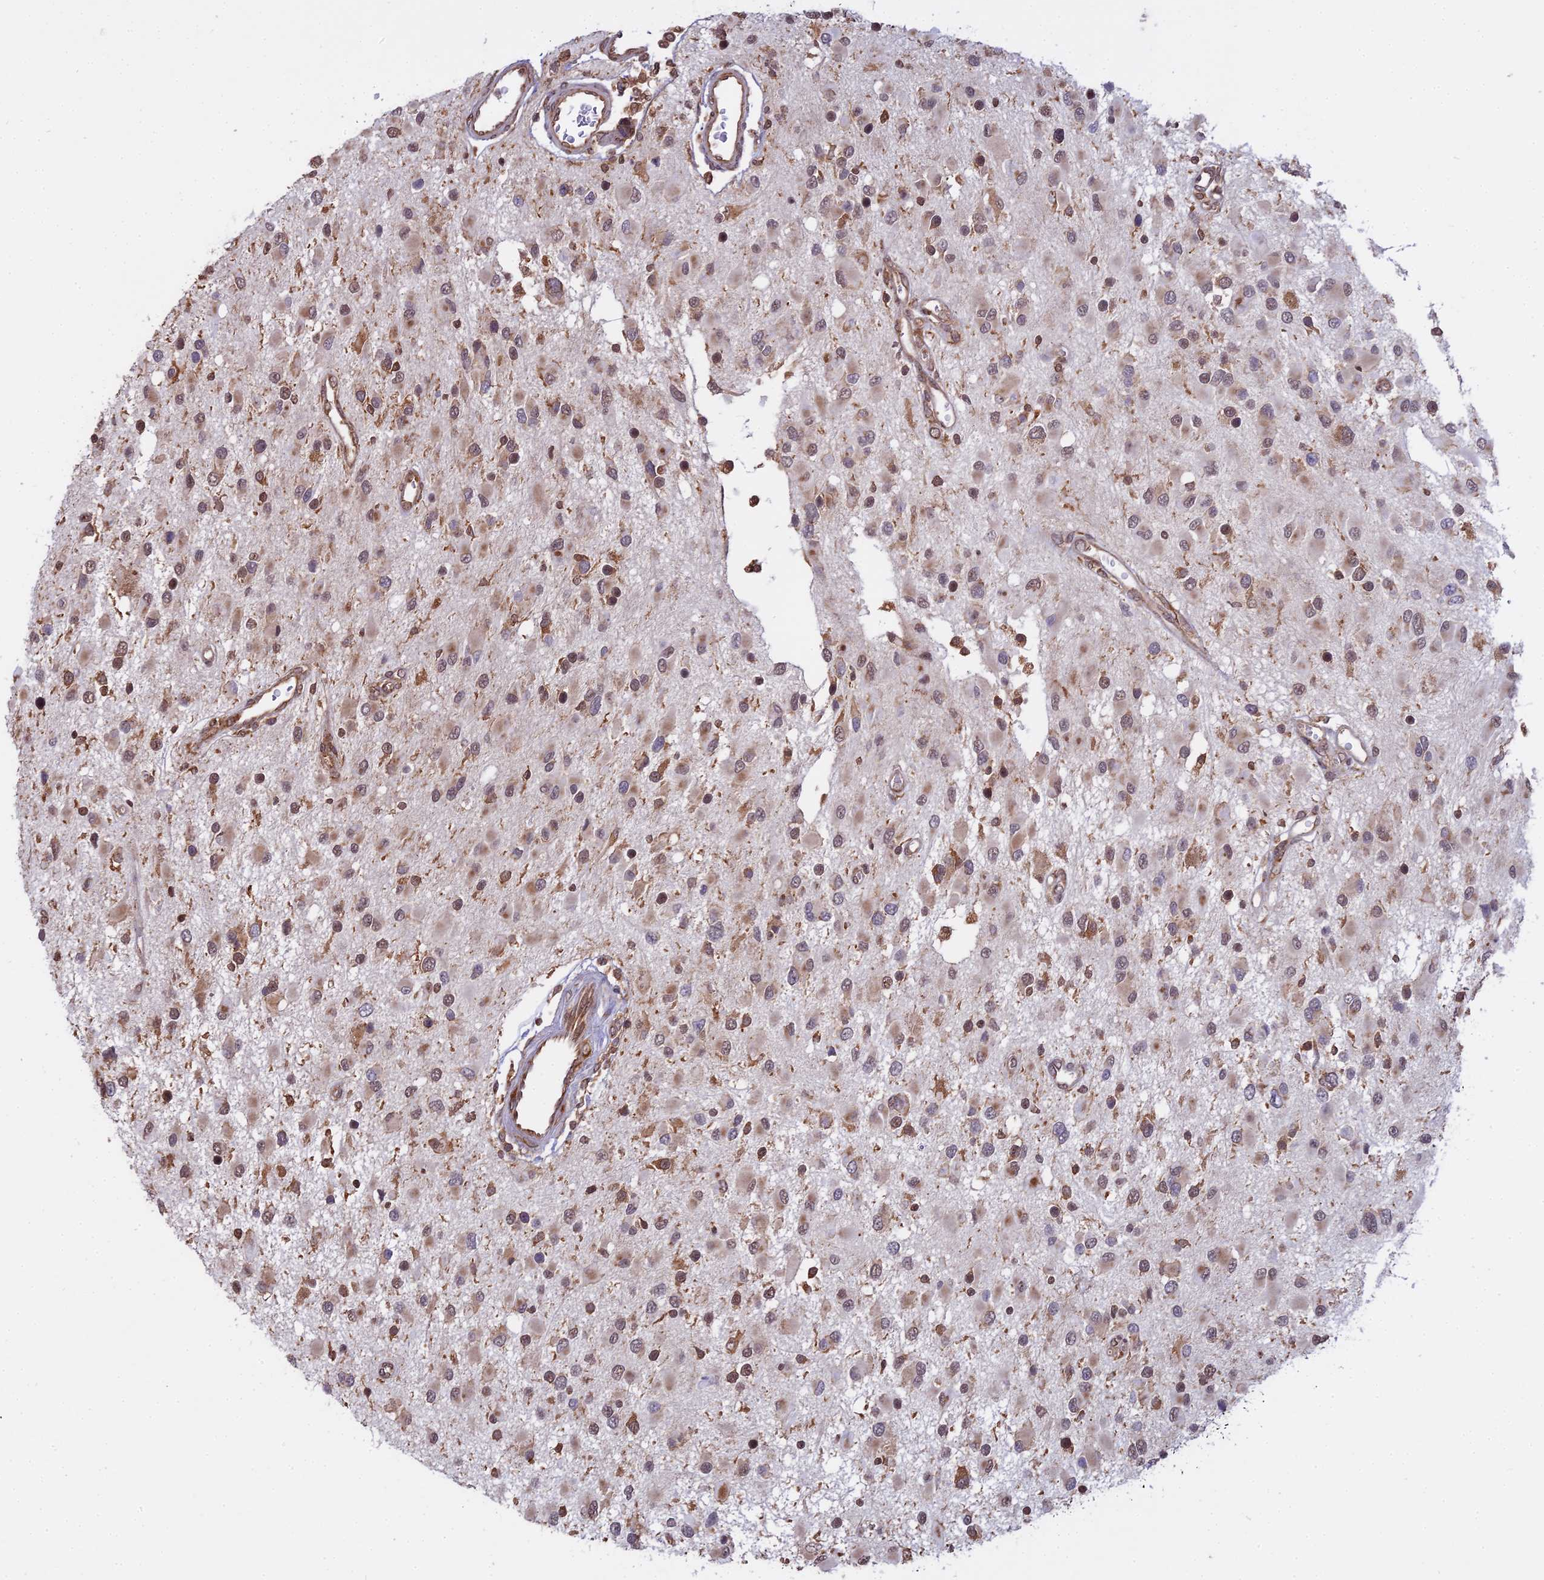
{"staining": {"intensity": "moderate", "quantity": "25%-75%", "location": "cytoplasmic/membranous"}, "tissue": "glioma", "cell_type": "Tumor cells", "image_type": "cancer", "snomed": [{"axis": "morphology", "description": "Glioma, malignant, High grade"}, {"axis": "topography", "description": "Brain"}], "caption": "Protein expression by immunohistochemistry (IHC) exhibits moderate cytoplasmic/membranous expression in about 25%-75% of tumor cells in high-grade glioma (malignant). (brown staining indicates protein expression, while blue staining denotes nuclei).", "gene": "RPL26", "patient": {"sex": "male", "age": 53}}